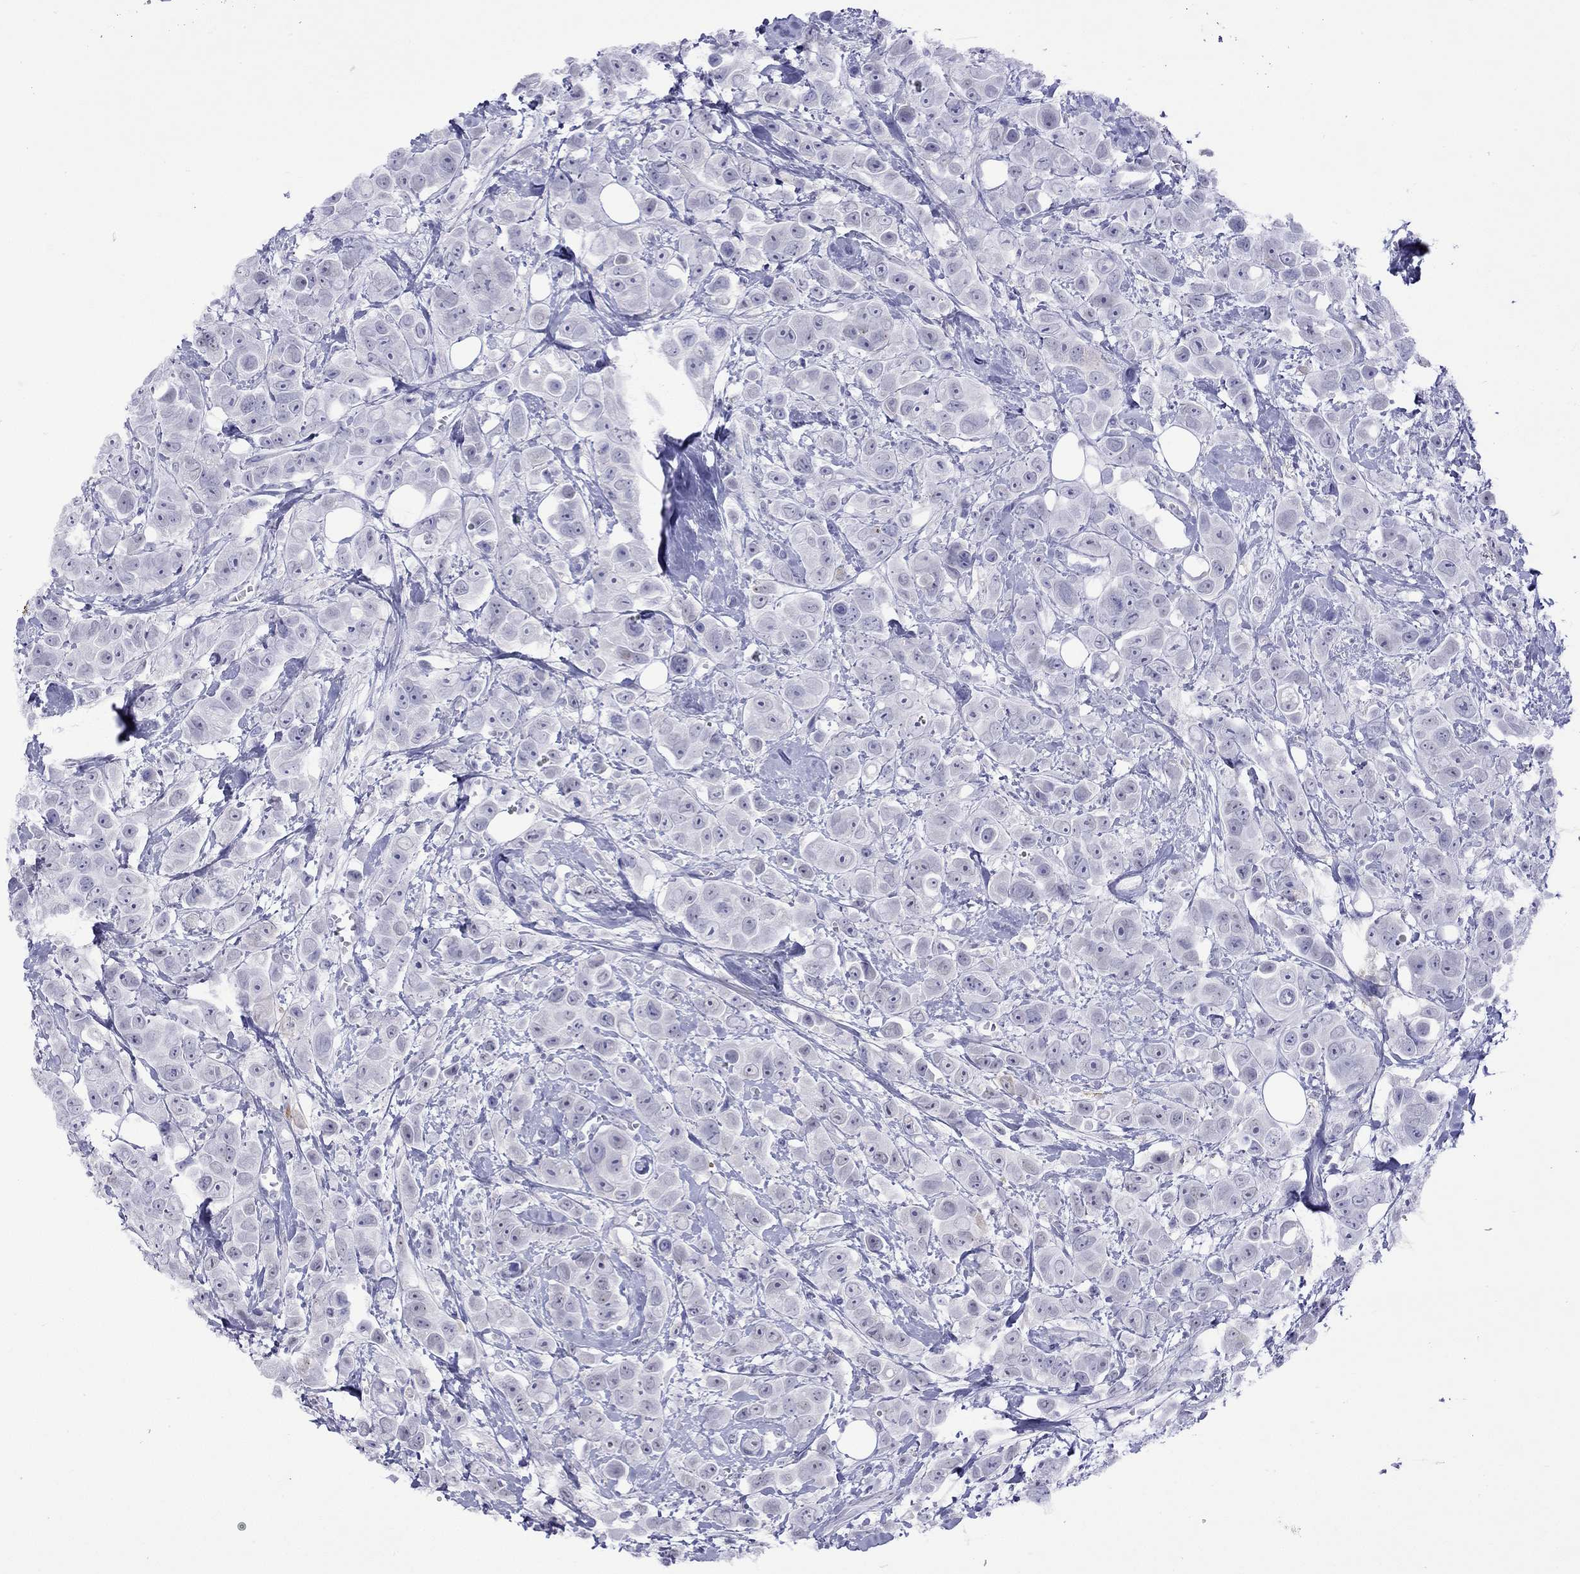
{"staining": {"intensity": "negative", "quantity": "none", "location": "none"}, "tissue": "breast cancer", "cell_type": "Tumor cells", "image_type": "cancer", "snomed": [{"axis": "morphology", "description": "Duct carcinoma"}, {"axis": "topography", "description": "Breast"}], "caption": "Immunohistochemical staining of infiltrating ductal carcinoma (breast) exhibits no significant expression in tumor cells.", "gene": "SLC30A8", "patient": {"sex": "female", "age": 35}}